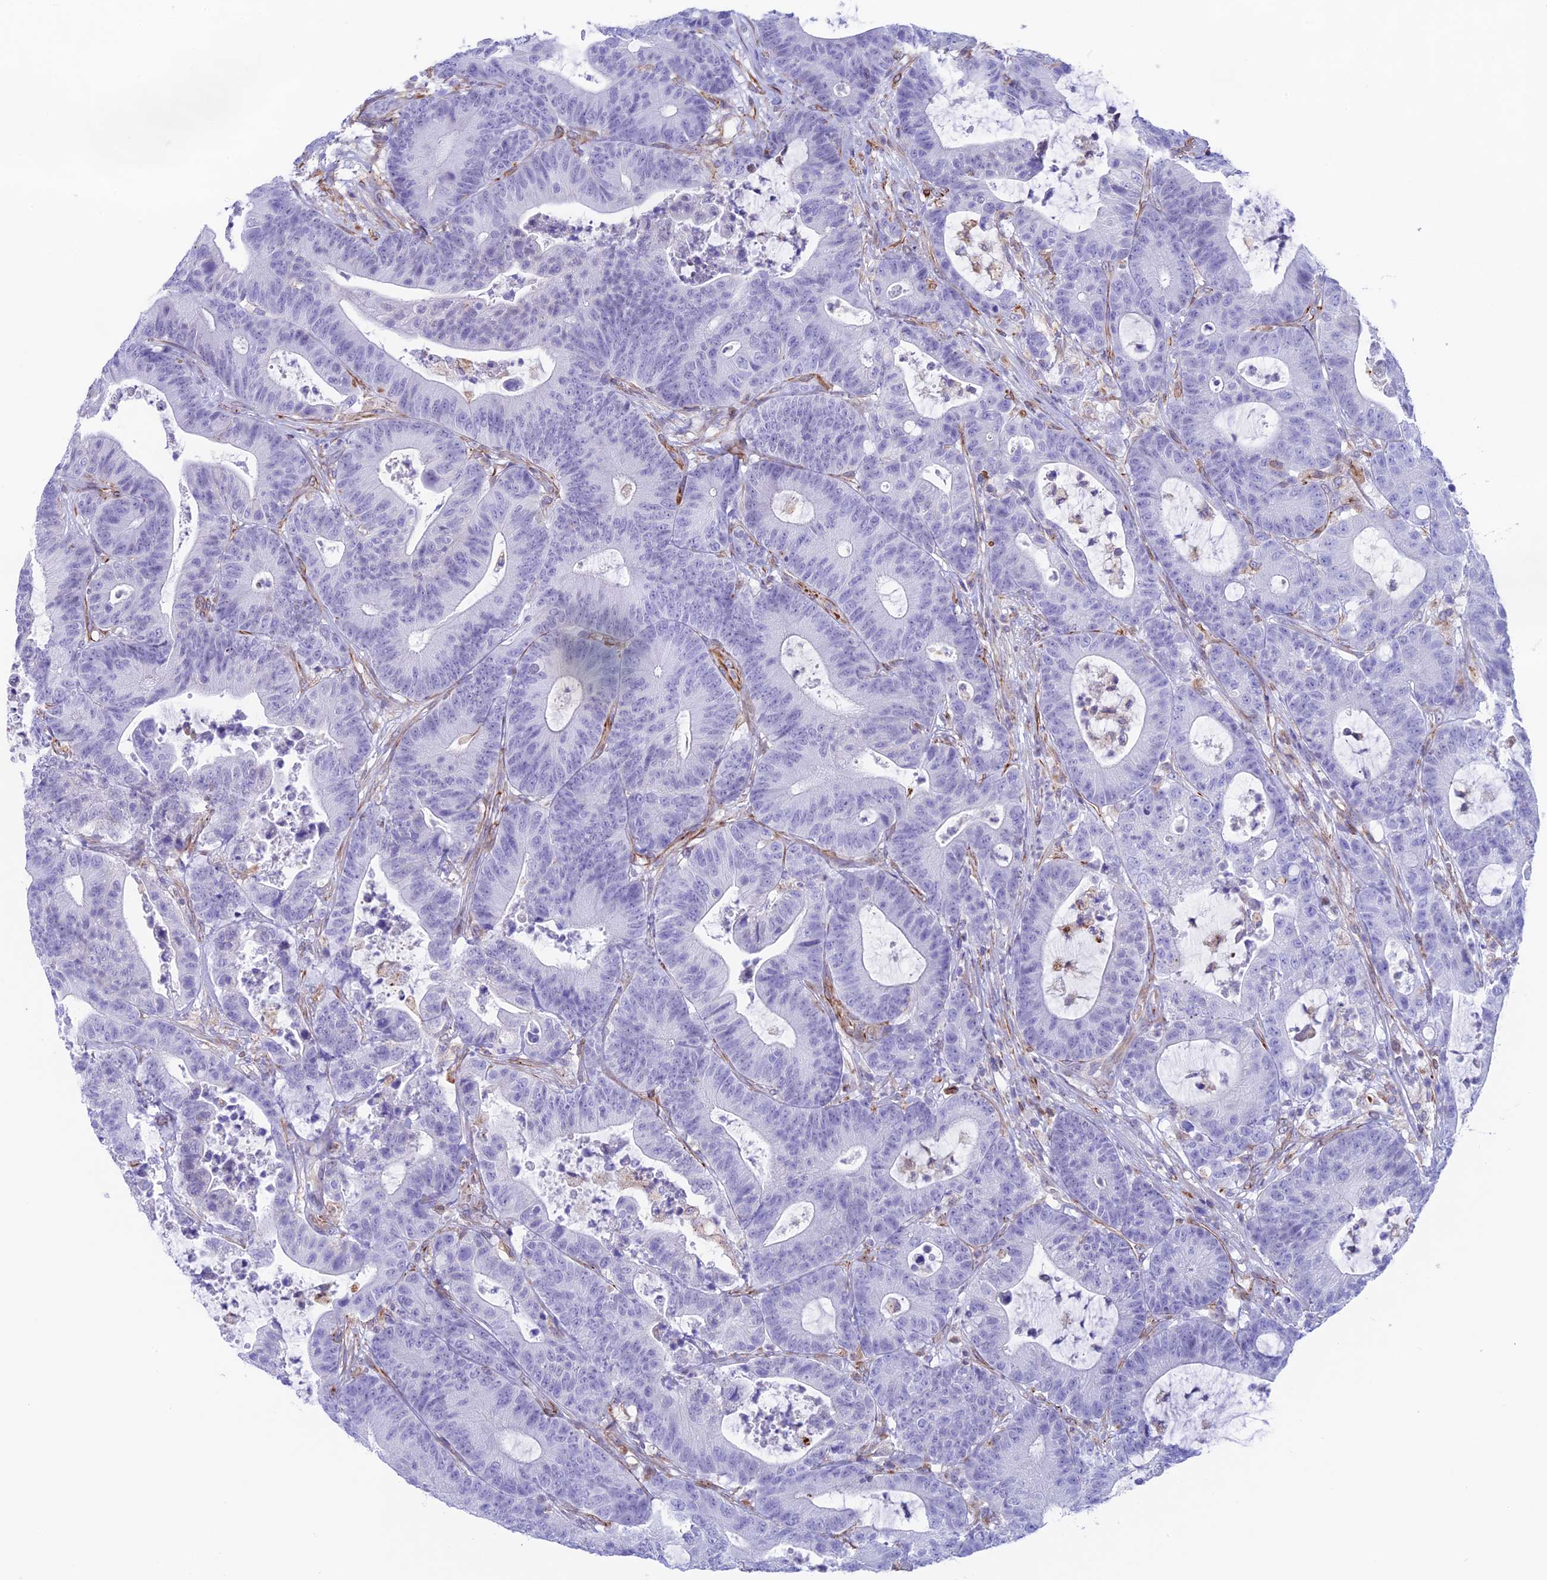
{"staining": {"intensity": "negative", "quantity": "none", "location": "none"}, "tissue": "colorectal cancer", "cell_type": "Tumor cells", "image_type": "cancer", "snomed": [{"axis": "morphology", "description": "Adenocarcinoma, NOS"}, {"axis": "topography", "description": "Colon"}], "caption": "Immunohistochemistry of human colorectal cancer (adenocarcinoma) displays no expression in tumor cells.", "gene": "ZNF652", "patient": {"sex": "female", "age": 84}}